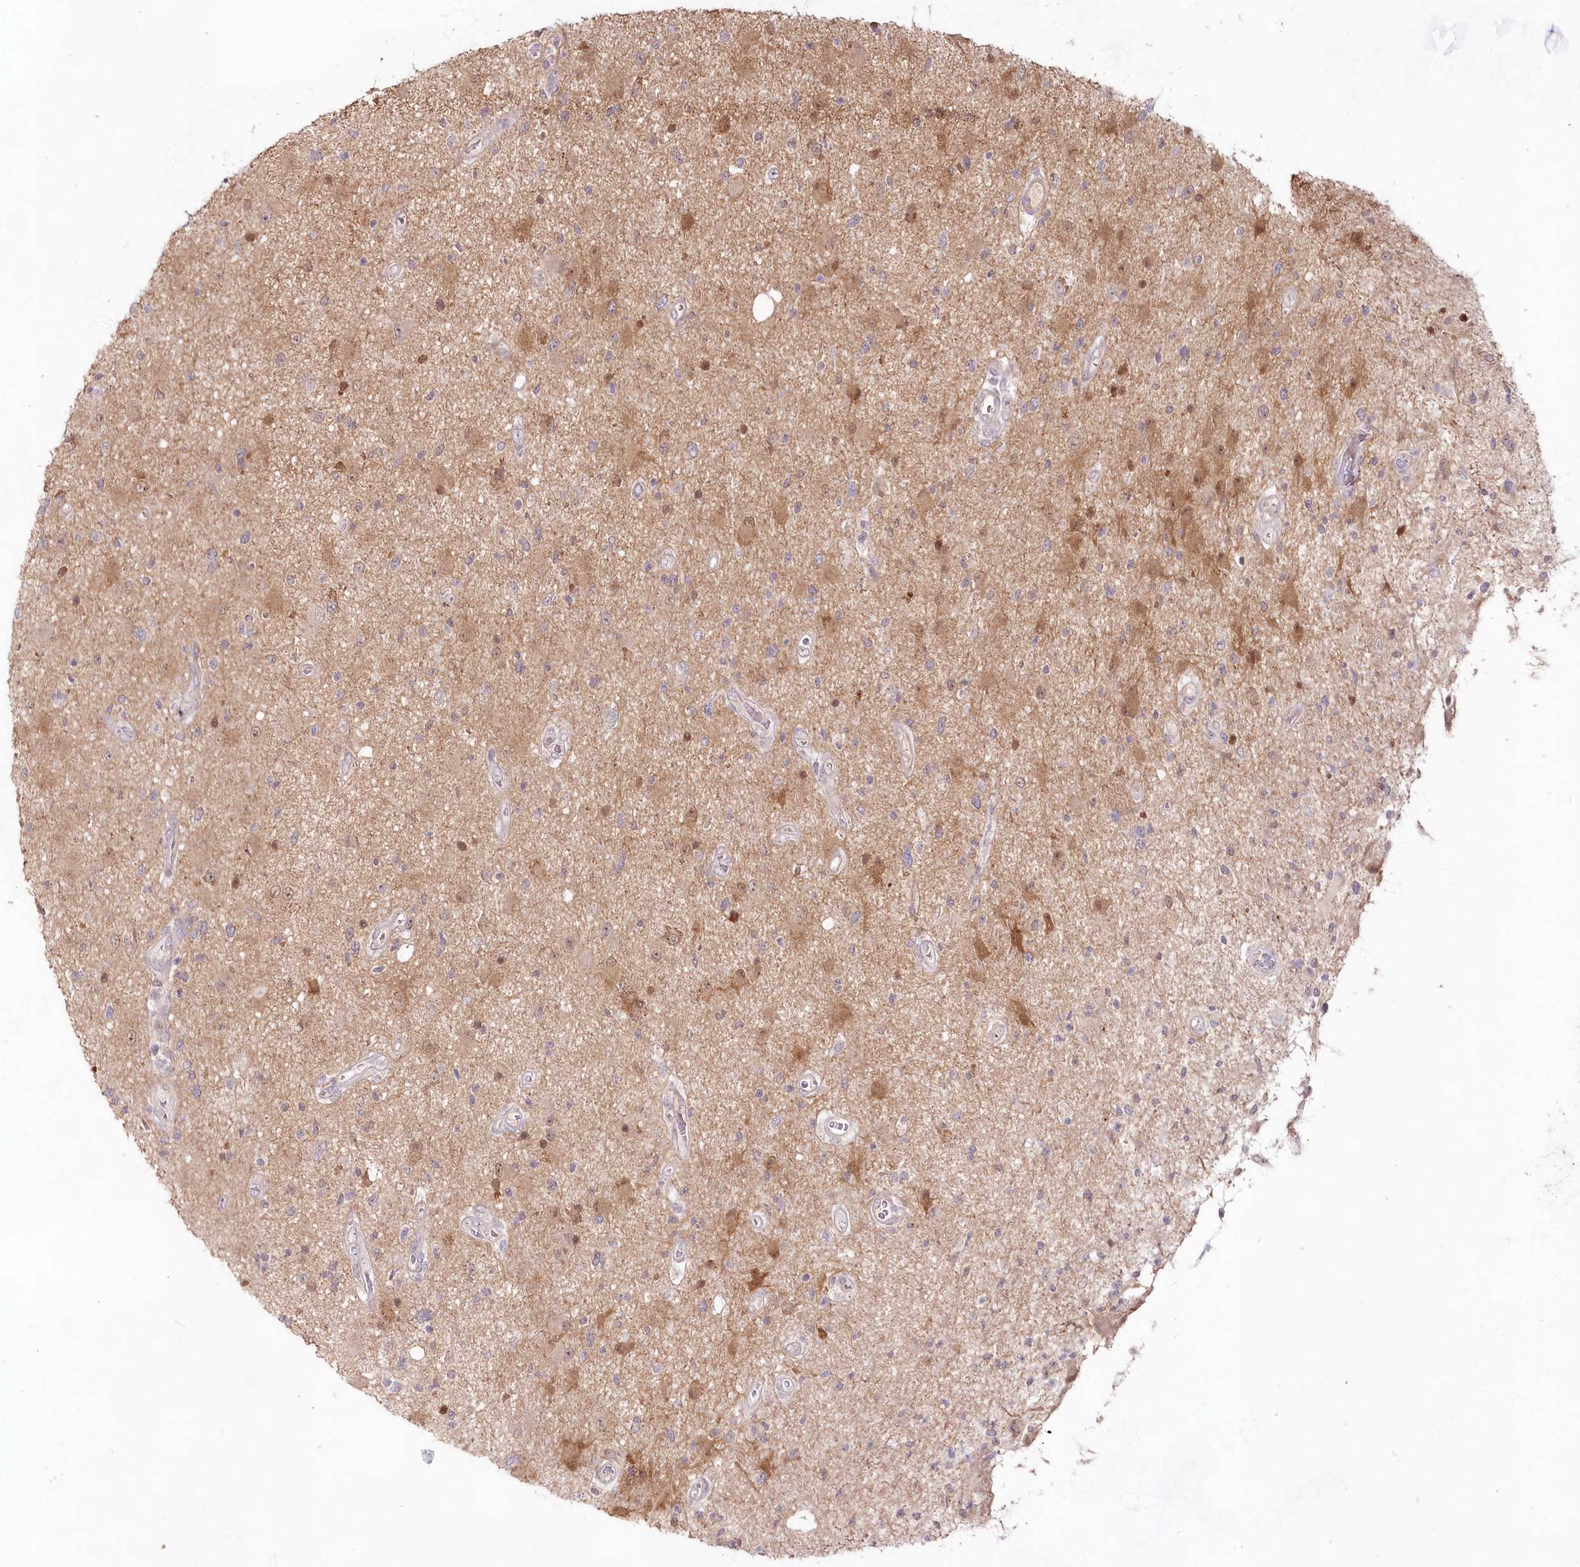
{"staining": {"intensity": "moderate", "quantity": "<25%", "location": "cytoplasmic/membranous,nuclear"}, "tissue": "glioma", "cell_type": "Tumor cells", "image_type": "cancer", "snomed": [{"axis": "morphology", "description": "Glioma, malignant, High grade"}, {"axis": "topography", "description": "Brain"}], "caption": "Protein expression analysis of malignant high-grade glioma shows moderate cytoplasmic/membranous and nuclear expression in about <25% of tumor cells.", "gene": "IMPA1", "patient": {"sex": "male", "age": 33}}